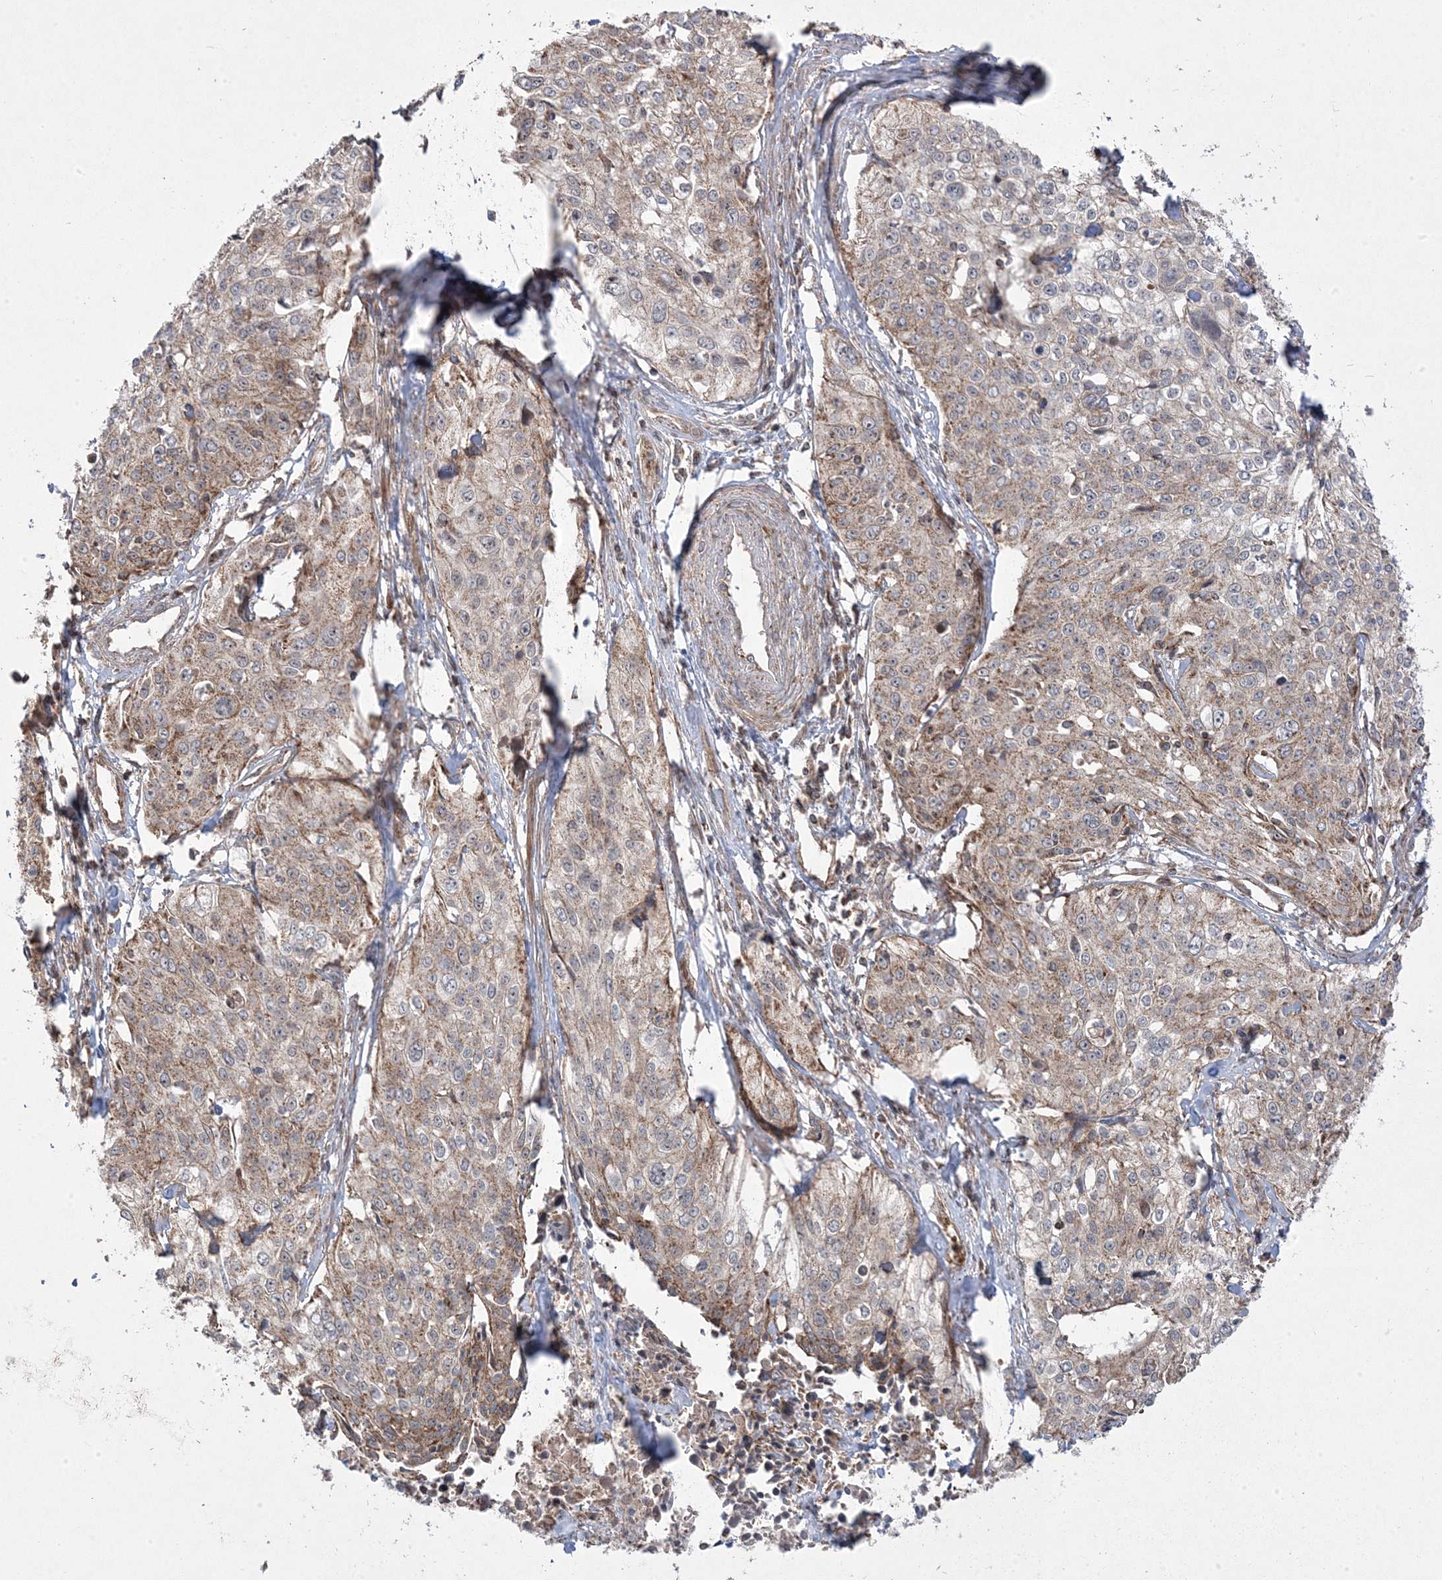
{"staining": {"intensity": "weak", "quantity": ">75%", "location": "cytoplasmic/membranous"}, "tissue": "cervical cancer", "cell_type": "Tumor cells", "image_type": "cancer", "snomed": [{"axis": "morphology", "description": "Squamous cell carcinoma, NOS"}, {"axis": "topography", "description": "Cervix"}], "caption": "The image demonstrates immunohistochemical staining of cervical cancer. There is weak cytoplasmic/membranous positivity is present in about >75% of tumor cells.", "gene": "CLUAP1", "patient": {"sex": "female", "age": 31}}